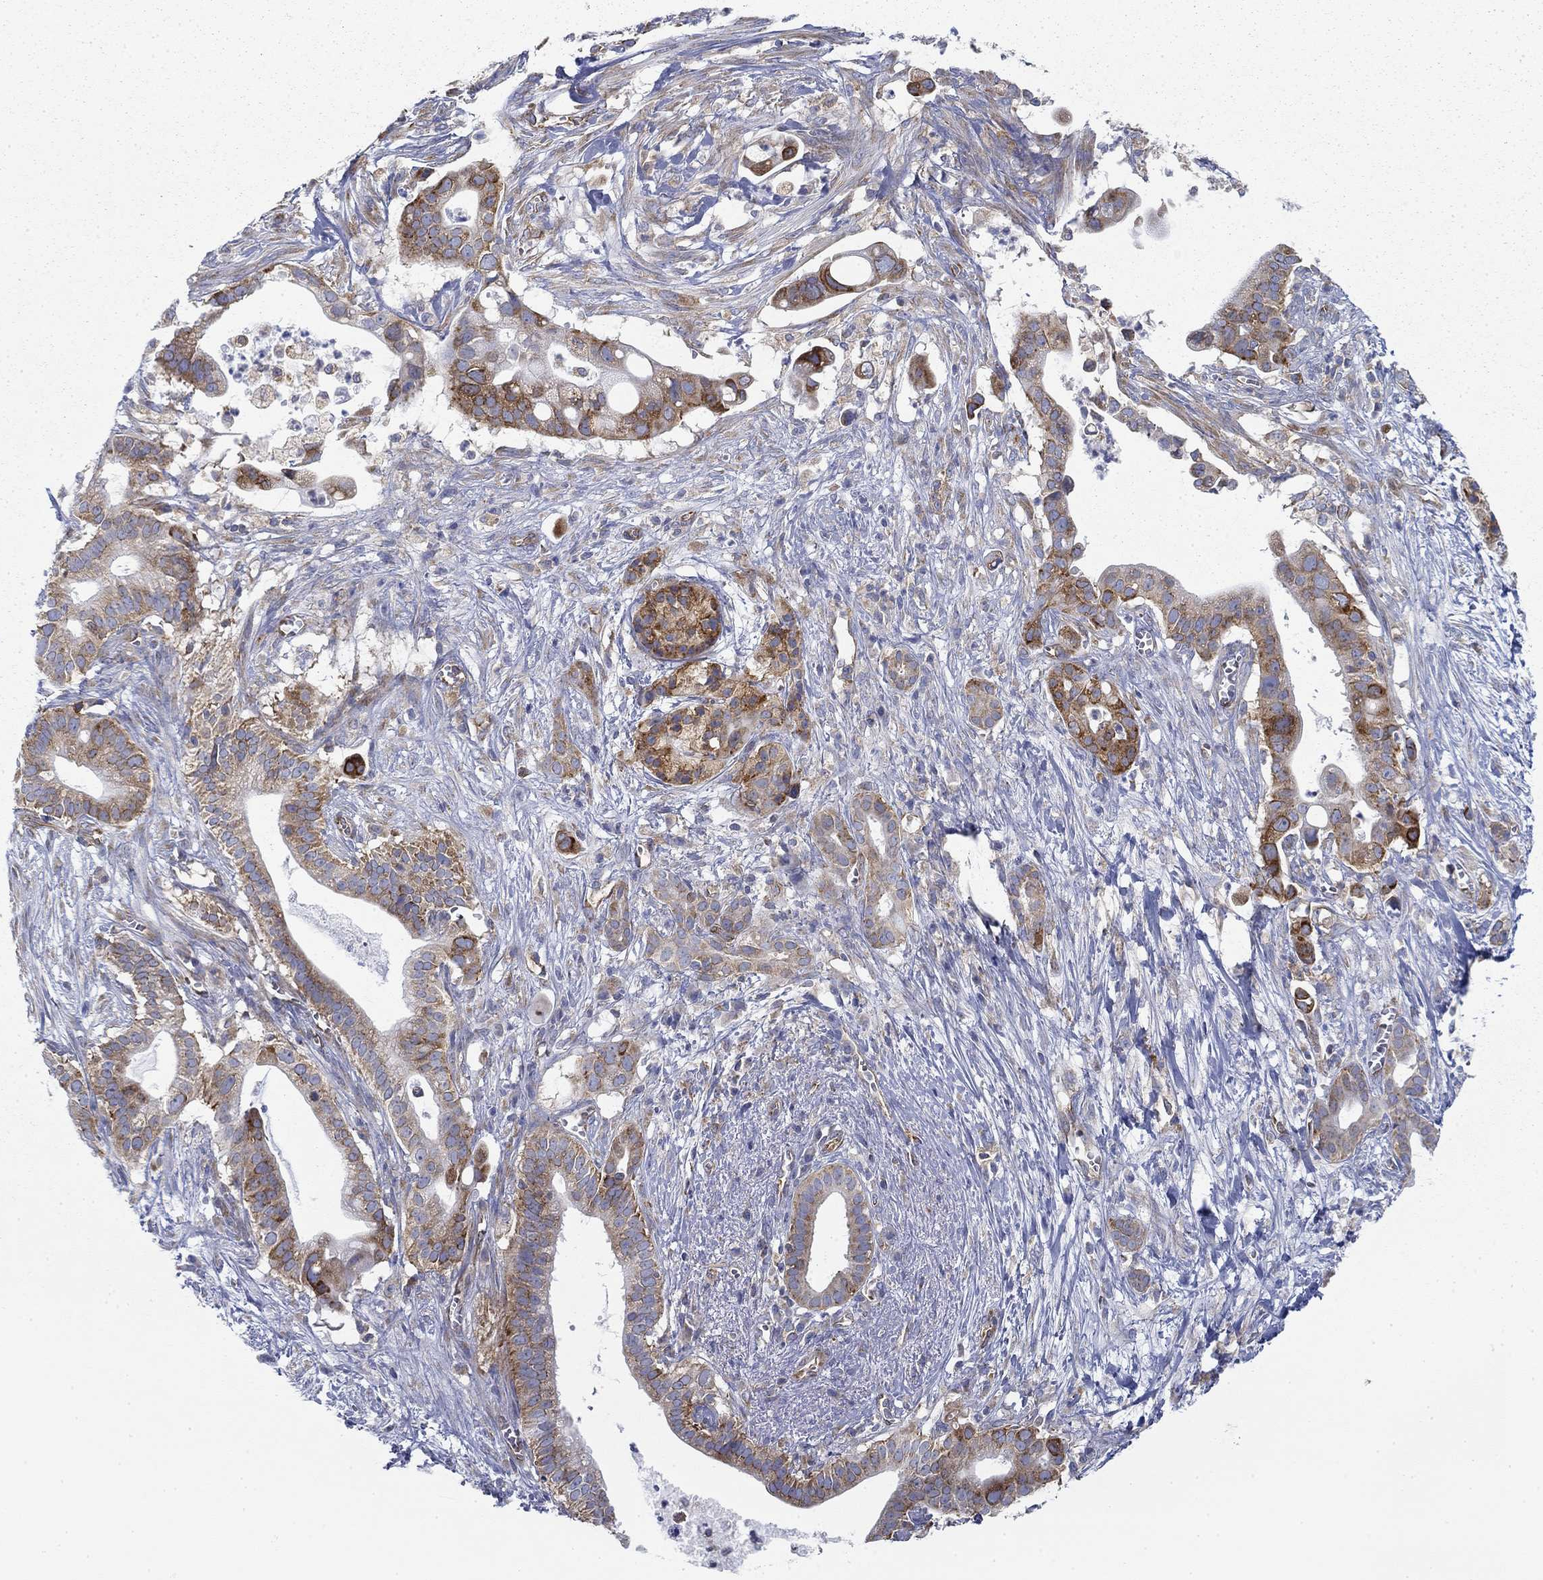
{"staining": {"intensity": "strong", "quantity": "<25%", "location": "cytoplasmic/membranous"}, "tissue": "pancreatic cancer", "cell_type": "Tumor cells", "image_type": "cancer", "snomed": [{"axis": "morphology", "description": "Adenocarcinoma, NOS"}, {"axis": "topography", "description": "Pancreas"}], "caption": "Immunohistochemistry (IHC) histopathology image of human pancreatic cancer (adenocarcinoma) stained for a protein (brown), which shows medium levels of strong cytoplasmic/membranous staining in approximately <25% of tumor cells.", "gene": "FXR1", "patient": {"sex": "male", "age": 61}}